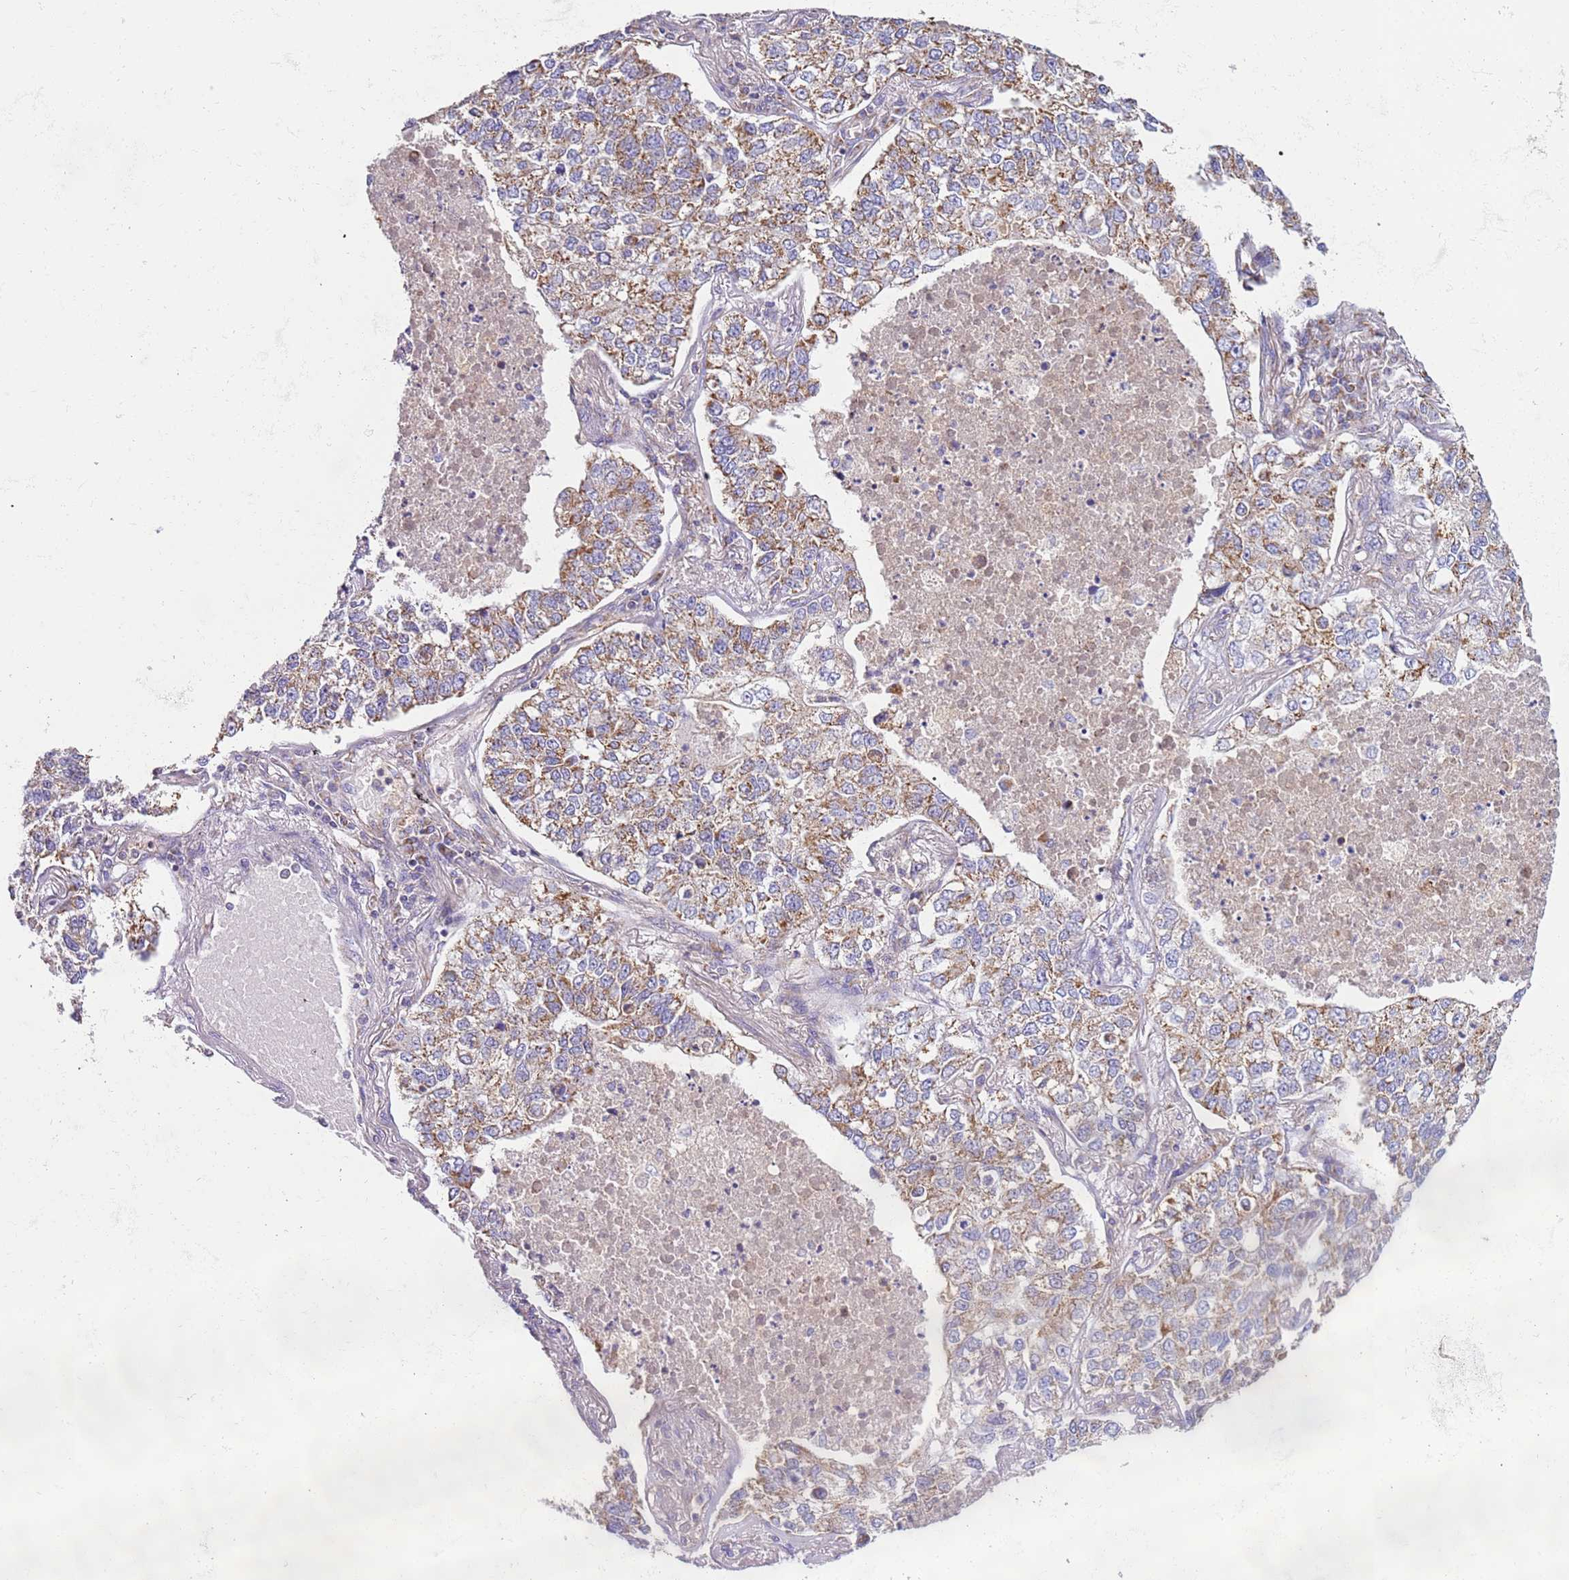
{"staining": {"intensity": "moderate", "quantity": "25%-75%", "location": "cytoplasmic/membranous"}, "tissue": "lung cancer", "cell_type": "Tumor cells", "image_type": "cancer", "snomed": [{"axis": "morphology", "description": "Adenocarcinoma, NOS"}, {"axis": "topography", "description": "Lung"}], "caption": "A micrograph of human adenocarcinoma (lung) stained for a protein exhibits moderate cytoplasmic/membranous brown staining in tumor cells.", "gene": "MRPL20", "patient": {"sex": "male", "age": 49}}